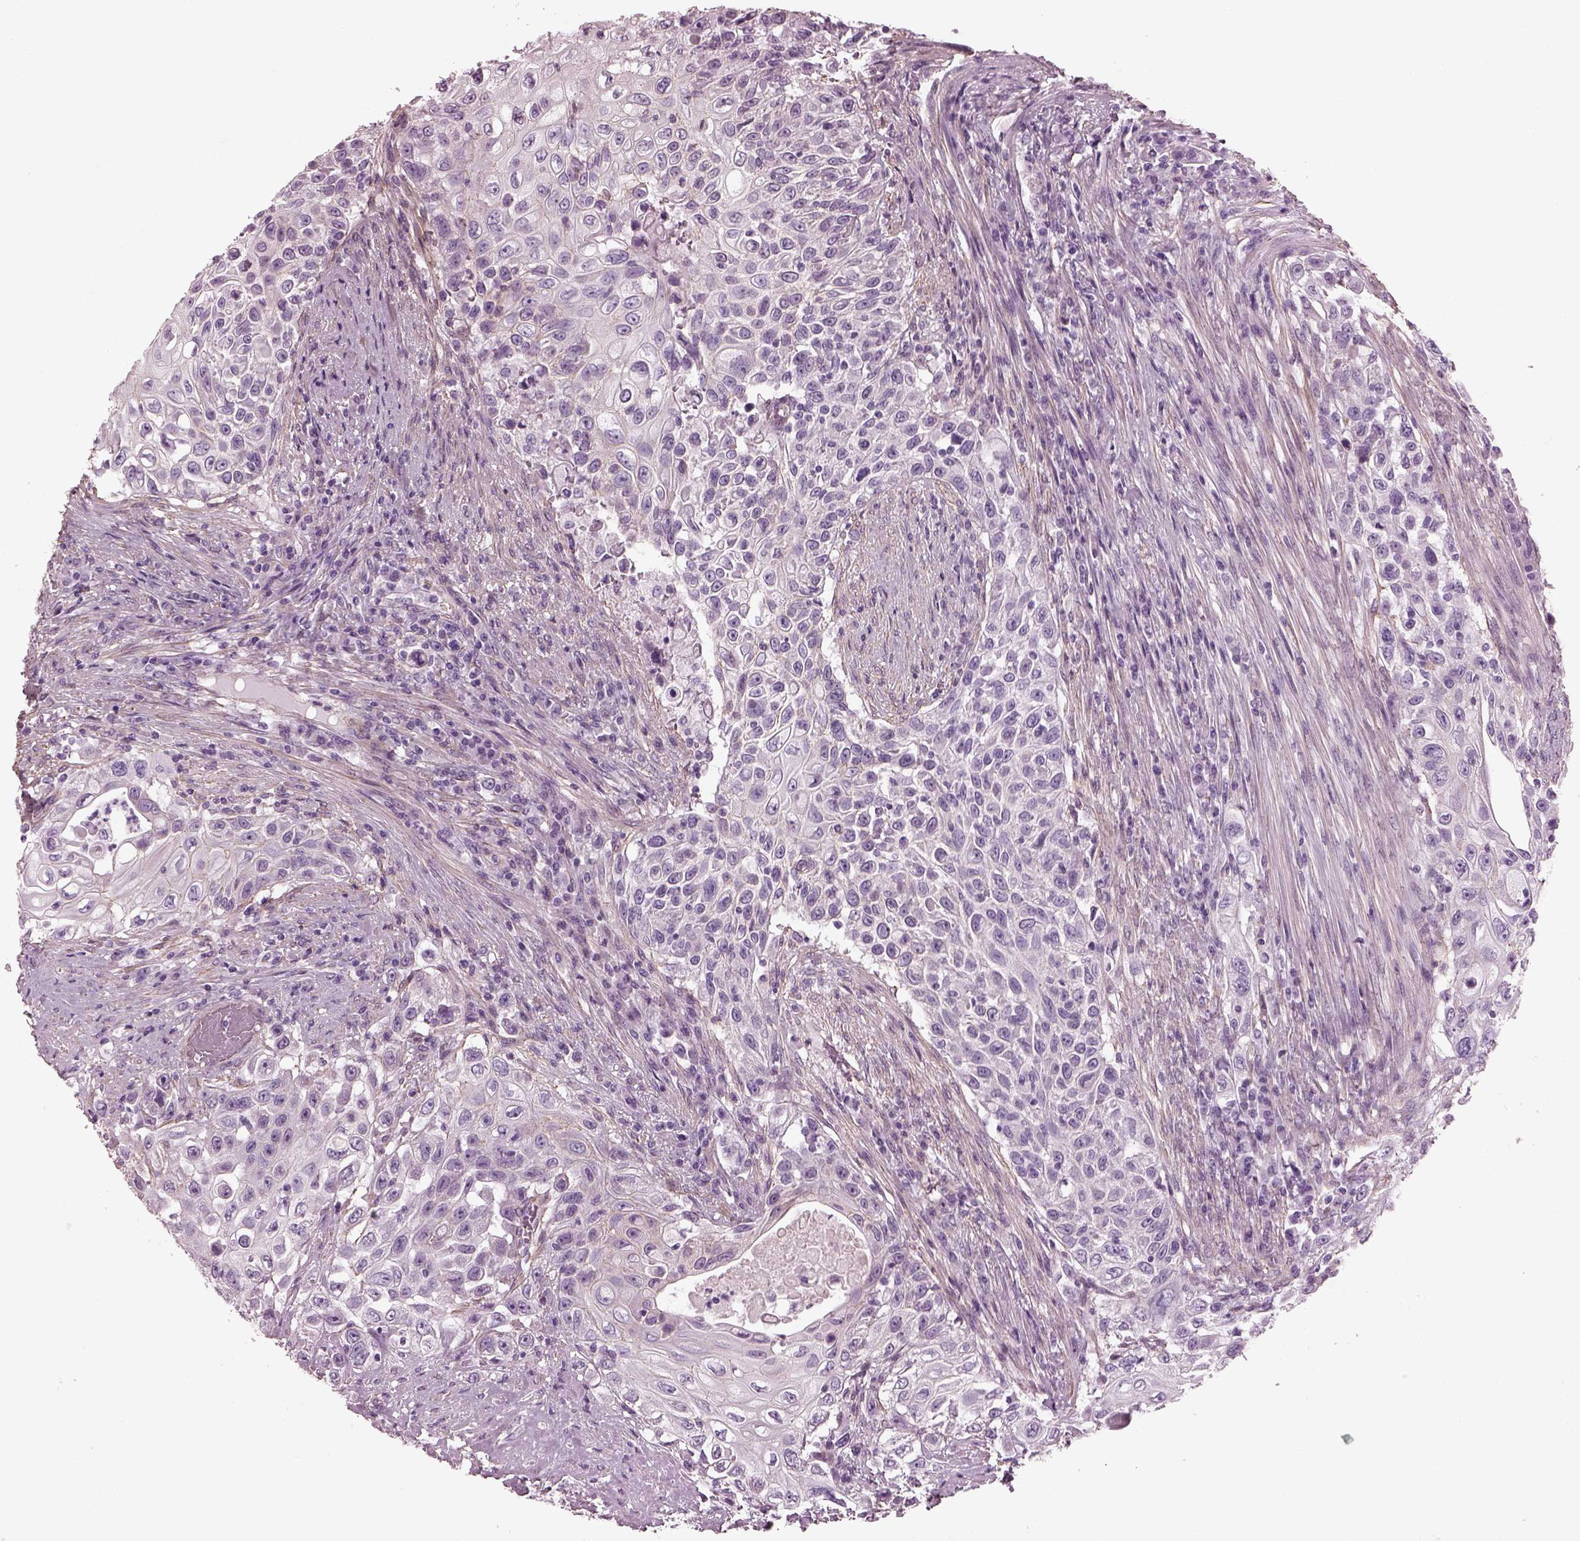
{"staining": {"intensity": "negative", "quantity": "none", "location": "none"}, "tissue": "urothelial cancer", "cell_type": "Tumor cells", "image_type": "cancer", "snomed": [{"axis": "morphology", "description": "Urothelial carcinoma, High grade"}, {"axis": "topography", "description": "Urinary bladder"}], "caption": "IHC micrograph of human urothelial cancer stained for a protein (brown), which shows no expression in tumor cells. (Stains: DAB (3,3'-diaminobenzidine) immunohistochemistry (IHC) with hematoxylin counter stain, Microscopy: brightfield microscopy at high magnification).", "gene": "BFSP1", "patient": {"sex": "female", "age": 56}}